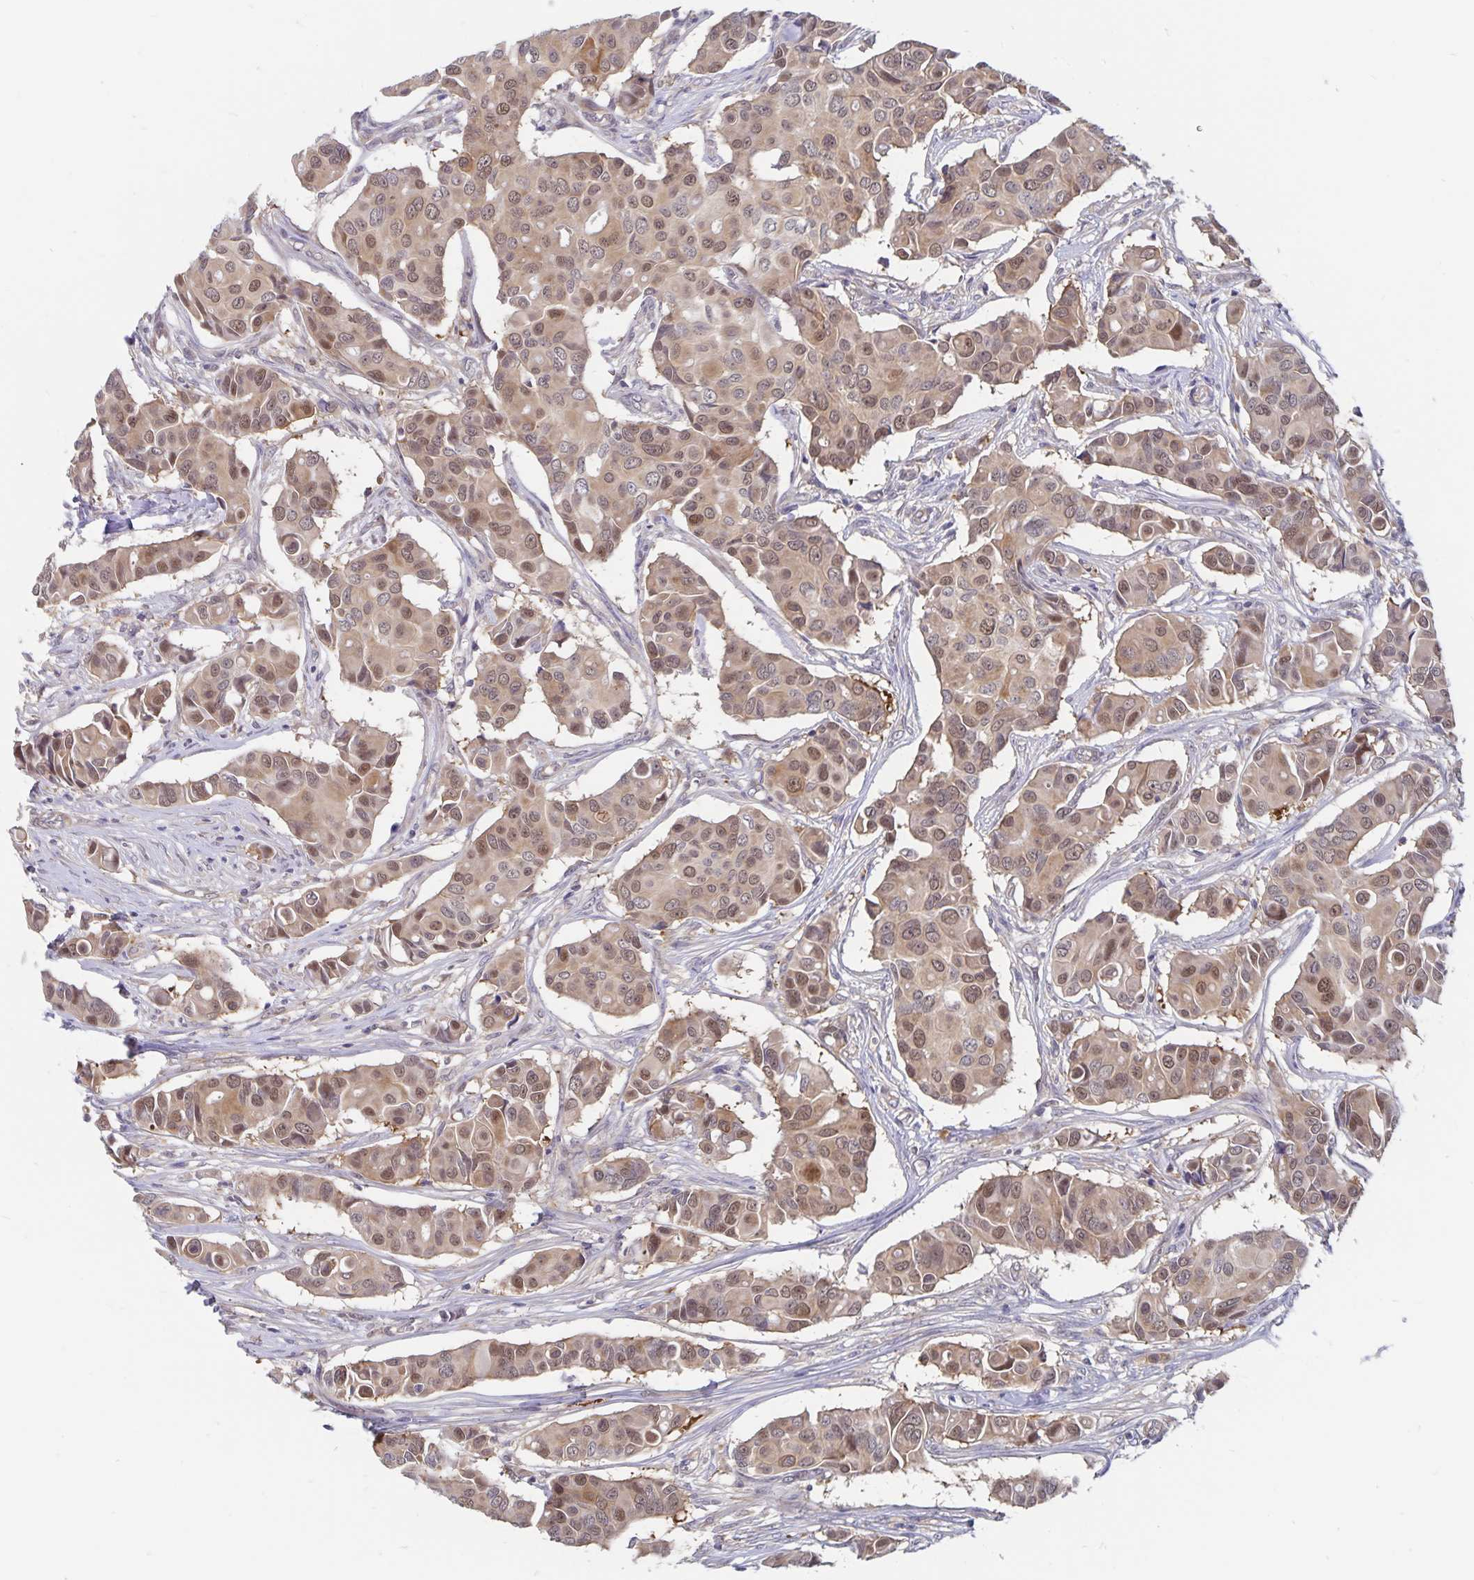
{"staining": {"intensity": "moderate", "quantity": ">75%", "location": "nuclear"}, "tissue": "breast cancer", "cell_type": "Tumor cells", "image_type": "cancer", "snomed": [{"axis": "morphology", "description": "Normal tissue, NOS"}, {"axis": "morphology", "description": "Duct carcinoma"}, {"axis": "topography", "description": "Skin"}, {"axis": "topography", "description": "Breast"}], "caption": "The micrograph exhibits immunohistochemical staining of breast cancer. There is moderate nuclear staining is present in approximately >75% of tumor cells.", "gene": "BAG6", "patient": {"sex": "female", "age": 54}}